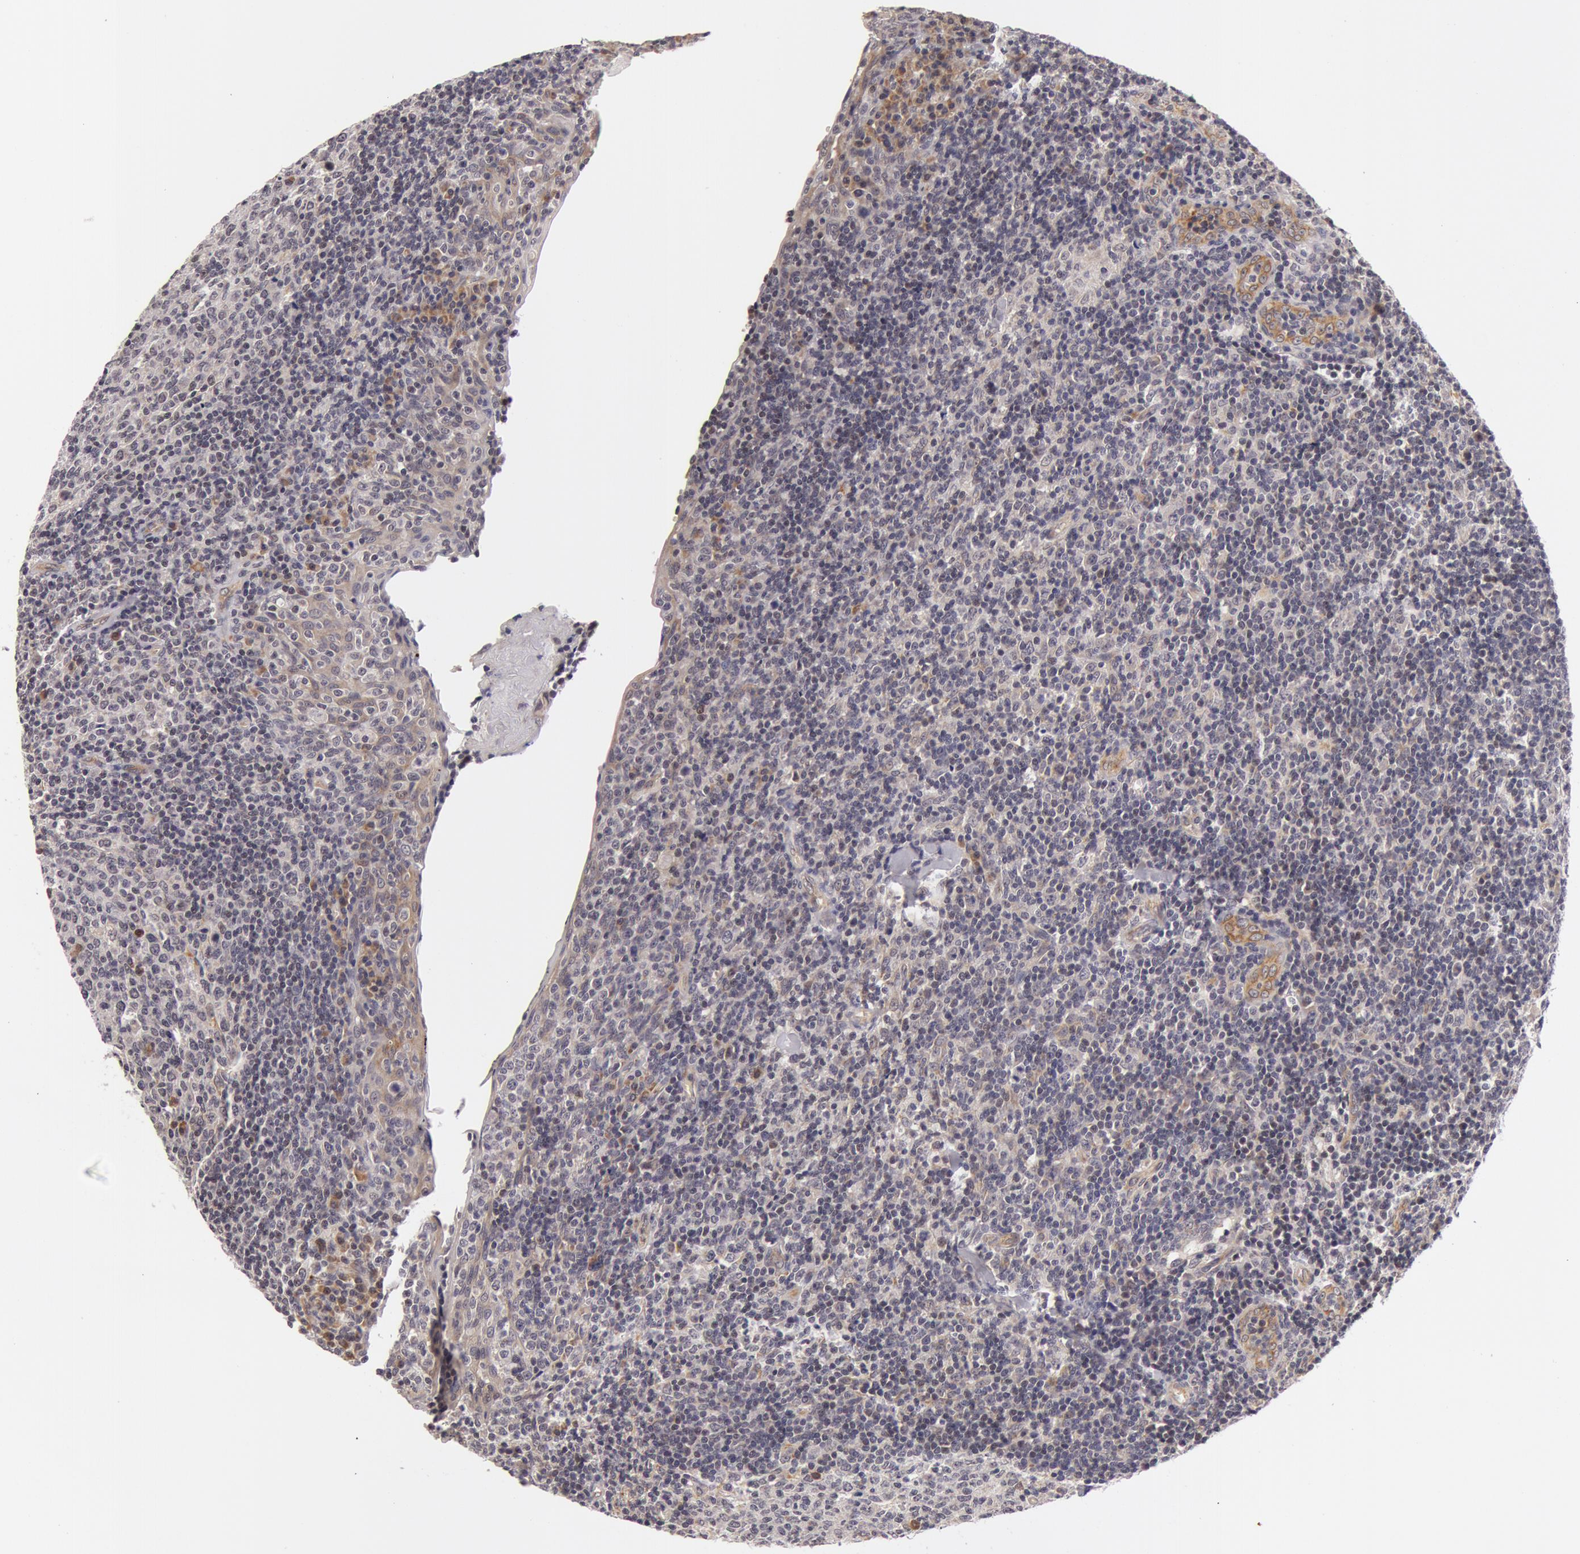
{"staining": {"intensity": "negative", "quantity": "none", "location": "none"}, "tissue": "tonsil", "cell_type": "Germinal center cells", "image_type": "normal", "snomed": [{"axis": "morphology", "description": "Normal tissue, NOS"}, {"axis": "topography", "description": "Tonsil"}], "caption": "Protein analysis of benign tonsil shows no significant expression in germinal center cells.", "gene": "SYTL4", "patient": {"sex": "female", "age": 3}}